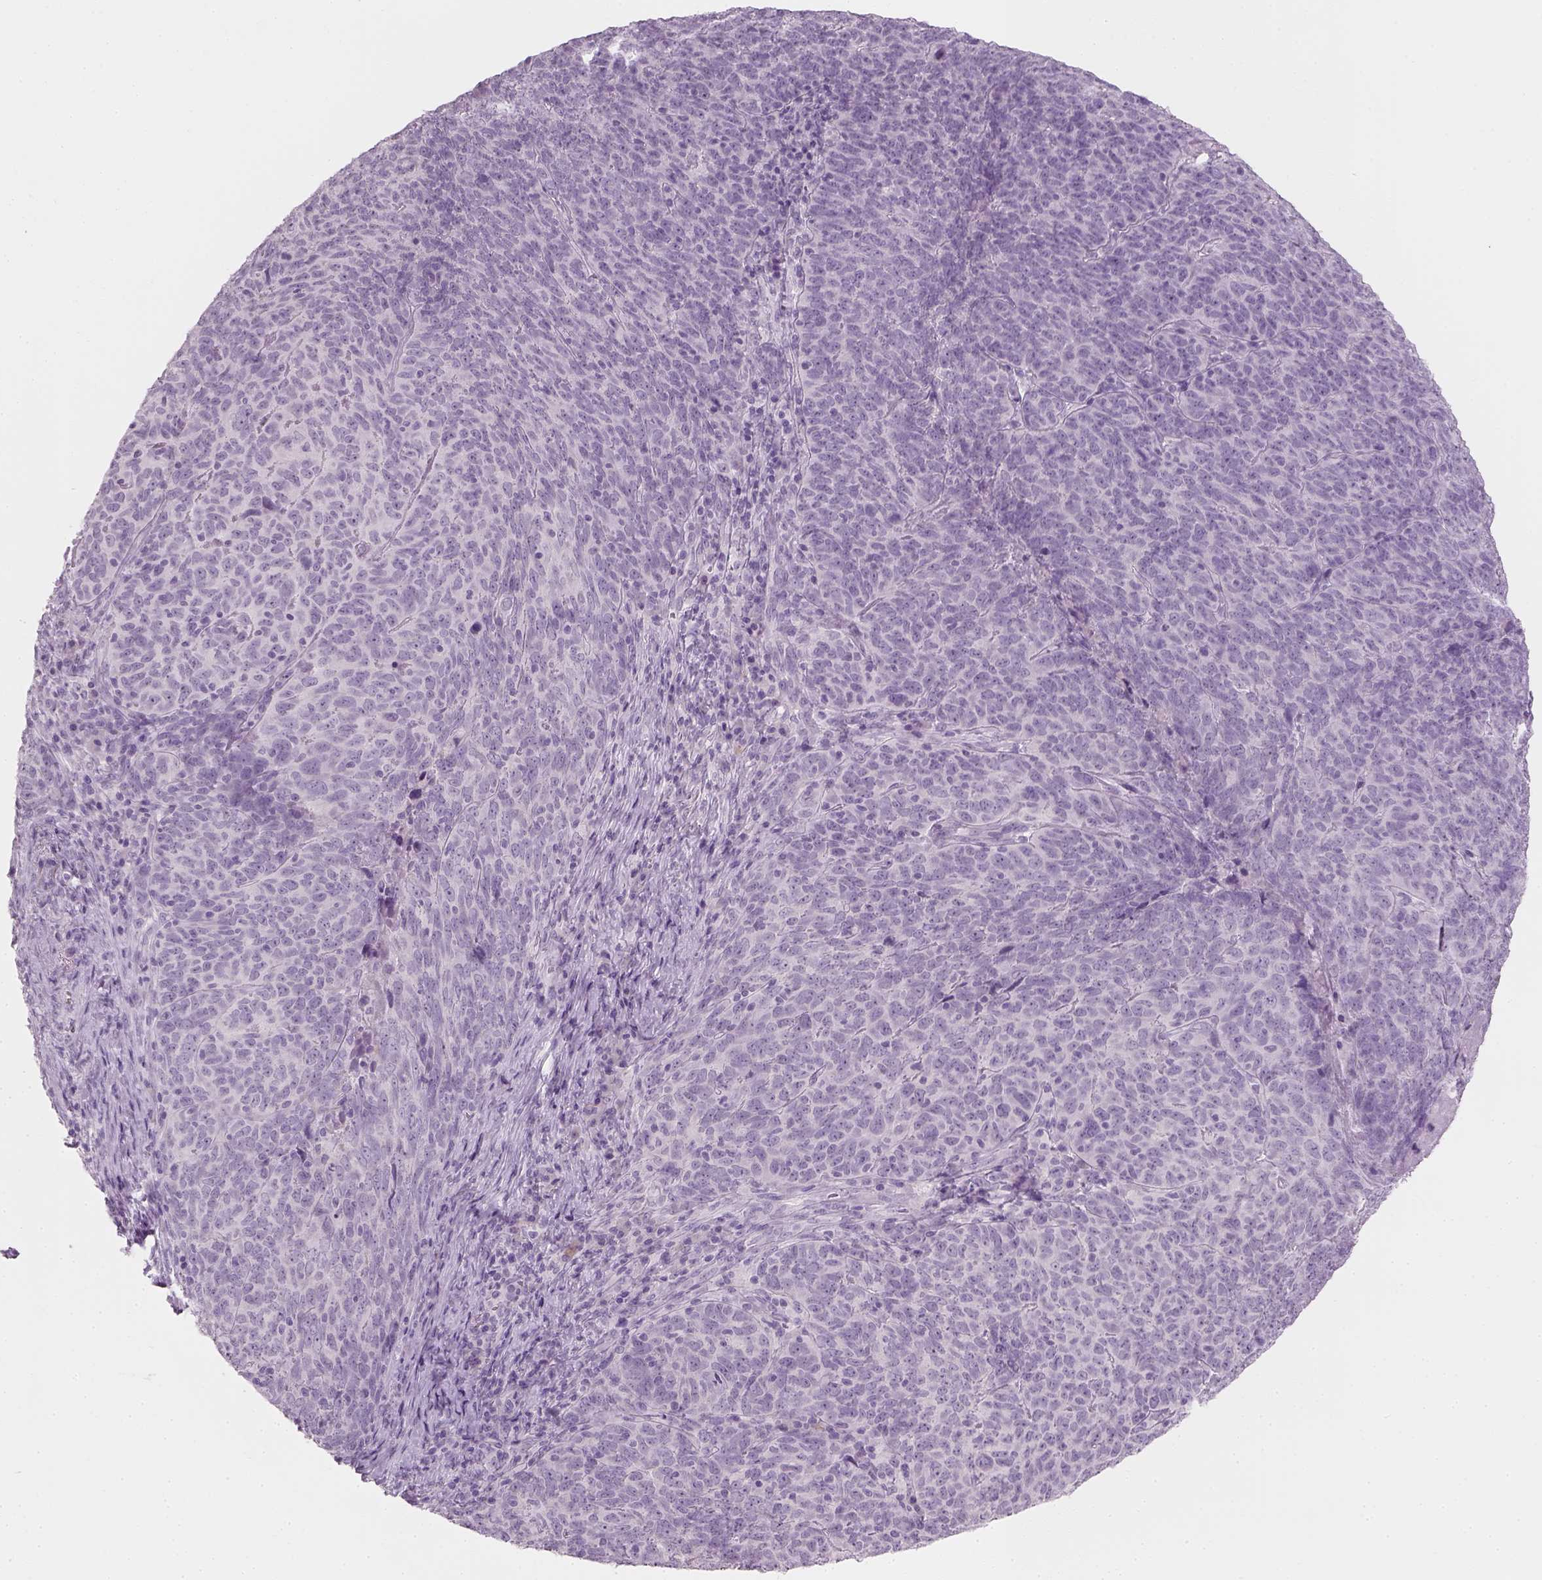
{"staining": {"intensity": "negative", "quantity": "none", "location": "none"}, "tissue": "skin cancer", "cell_type": "Tumor cells", "image_type": "cancer", "snomed": [{"axis": "morphology", "description": "Squamous cell carcinoma, NOS"}, {"axis": "topography", "description": "Skin"}, {"axis": "topography", "description": "Anal"}], "caption": "Tumor cells show no significant expression in skin cancer (squamous cell carcinoma). (Brightfield microscopy of DAB (3,3'-diaminobenzidine) immunohistochemistry at high magnification).", "gene": "TH", "patient": {"sex": "female", "age": 51}}